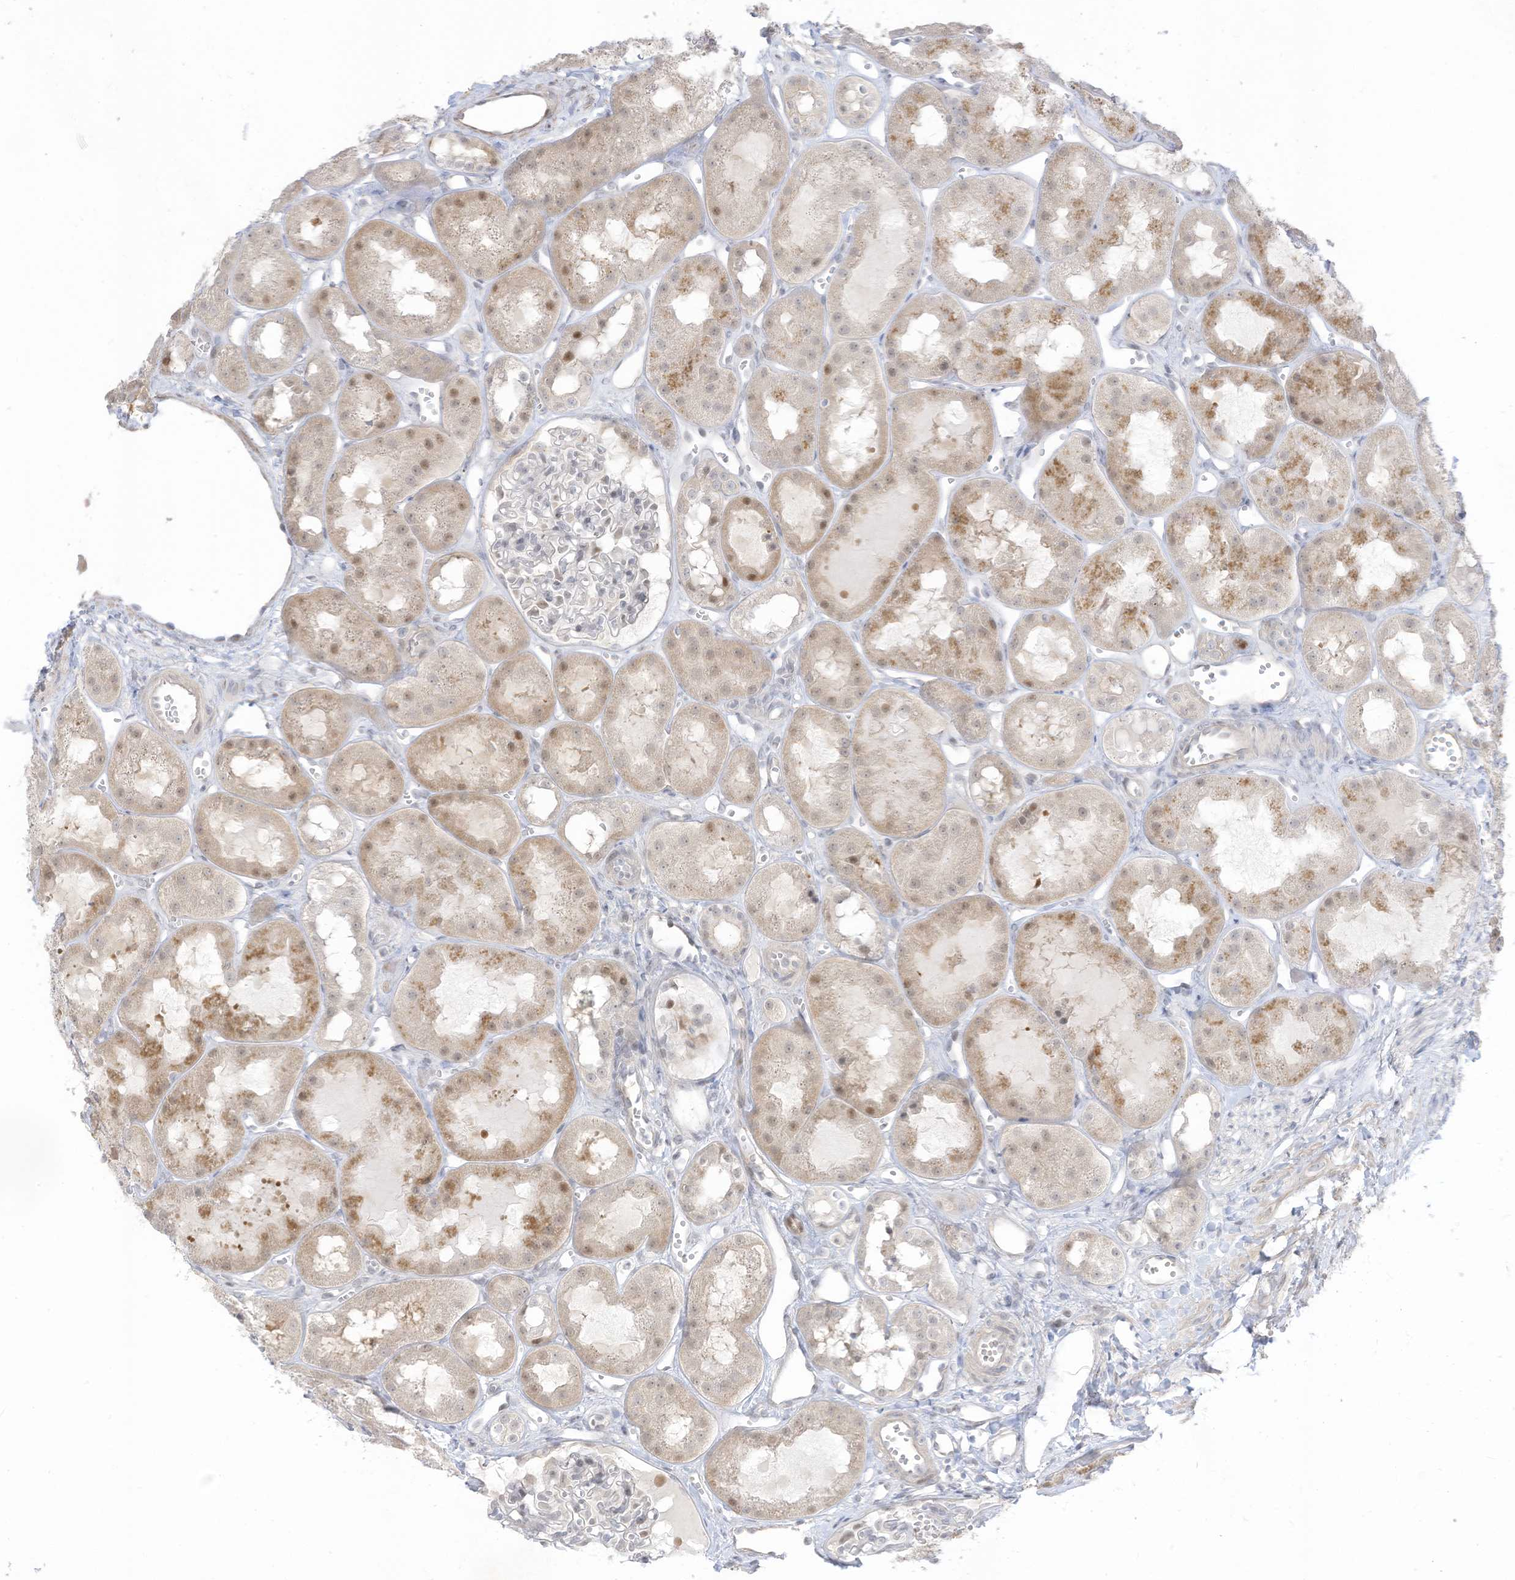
{"staining": {"intensity": "negative", "quantity": "none", "location": "none"}, "tissue": "kidney", "cell_type": "Cells in glomeruli", "image_type": "normal", "snomed": [{"axis": "morphology", "description": "Normal tissue, NOS"}, {"axis": "topography", "description": "Kidney"}], "caption": "The histopathology image demonstrates no staining of cells in glomeruli in benign kidney.", "gene": "ASPRV1", "patient": {"sex": "male", "age": 16}}